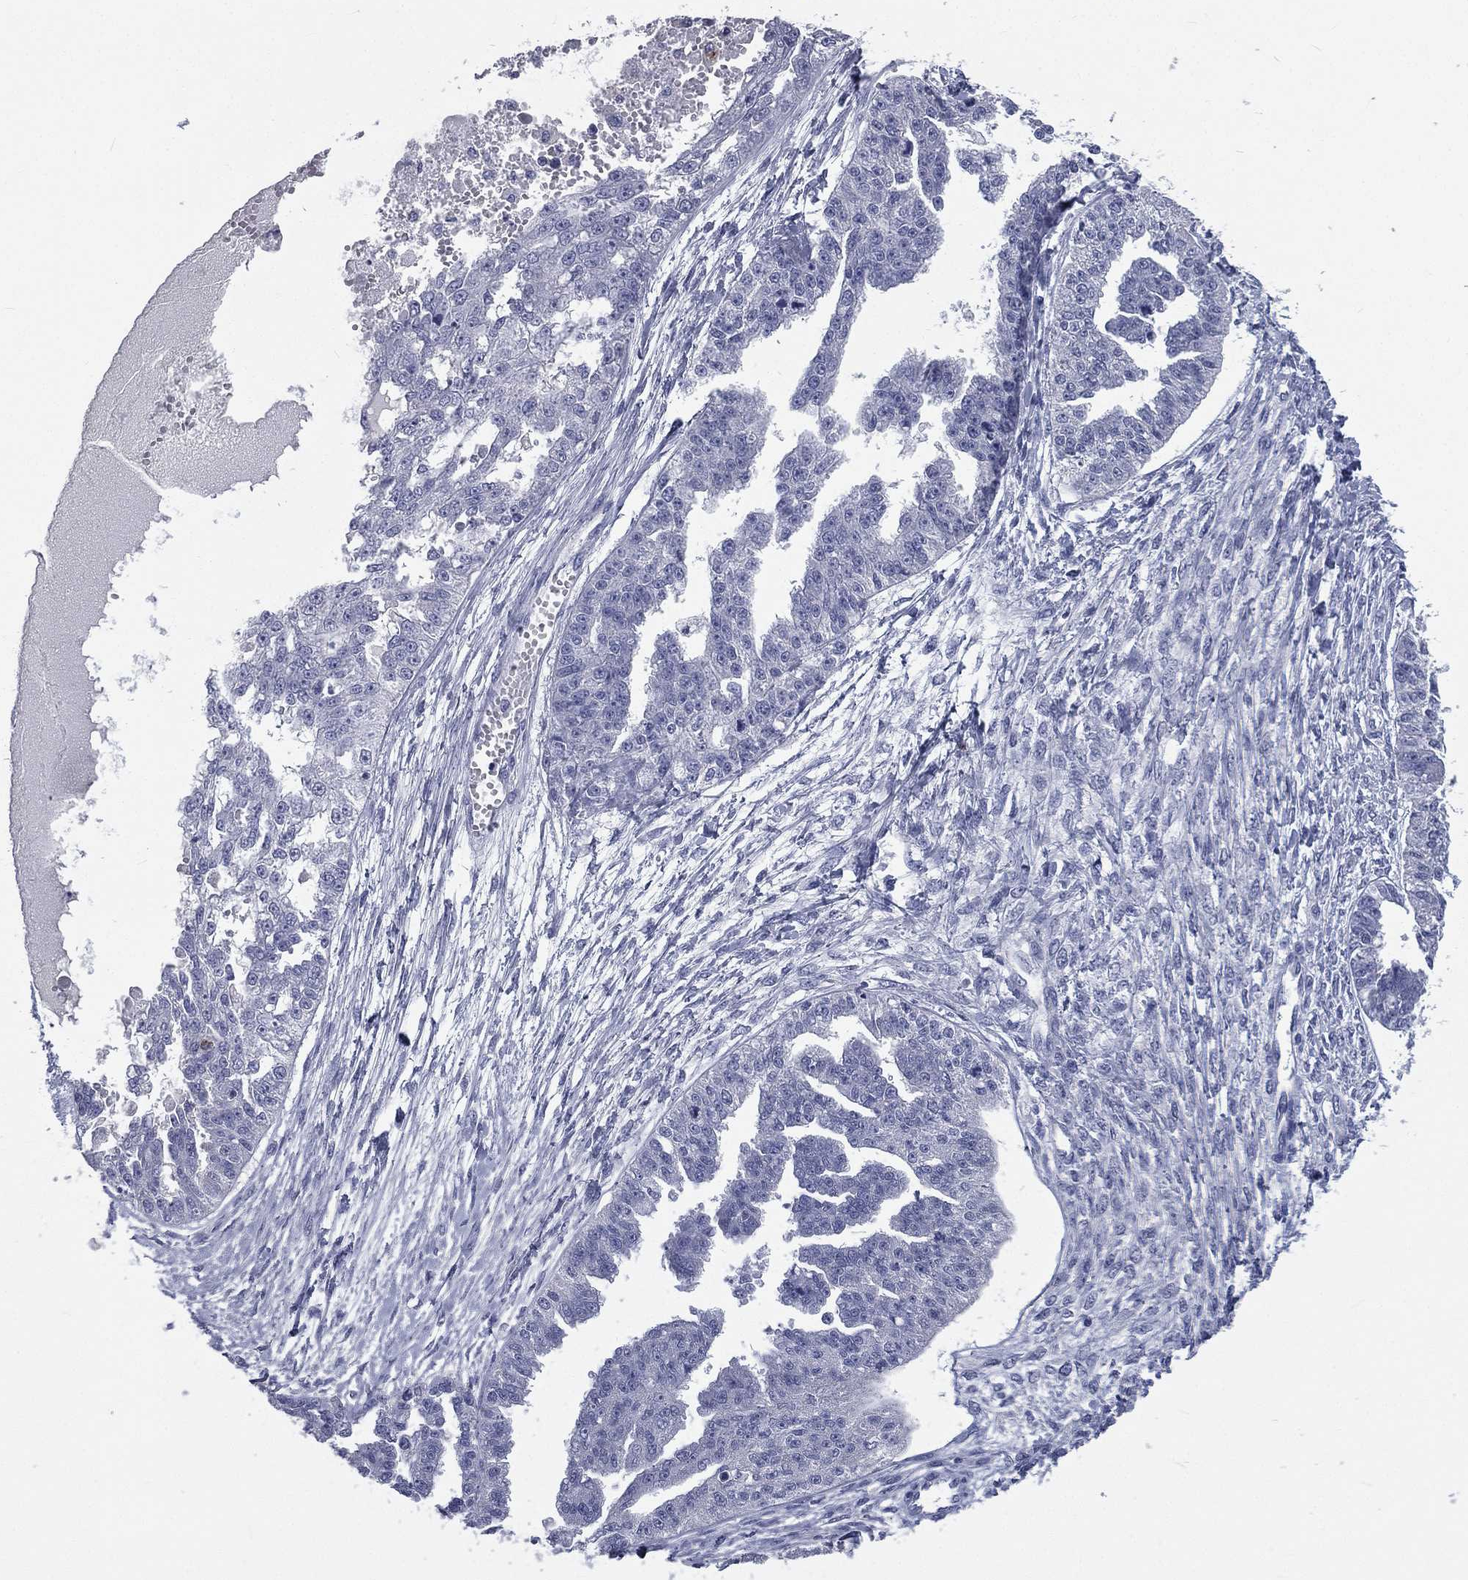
{"staining": {"intensity": "negative", "quantity": "none", "location": "none"}, "tissue": "ovarian cancer", "cell_type": "Tumor cells", "image_type": "cancer", "snomed": [{"axis": "morphology", "description": "Cystadenocarcinoma, serous, NOS"}, {"axis": "topography", "description": "Ovary"}], "caption": "This is an immunohistochemistry (IHC) image of serous cystadenocarcinoma (ovarian). There is no staining in tumor cells.", "gene": "IFT27", "patient": {"sex": "female", "age": 58}}